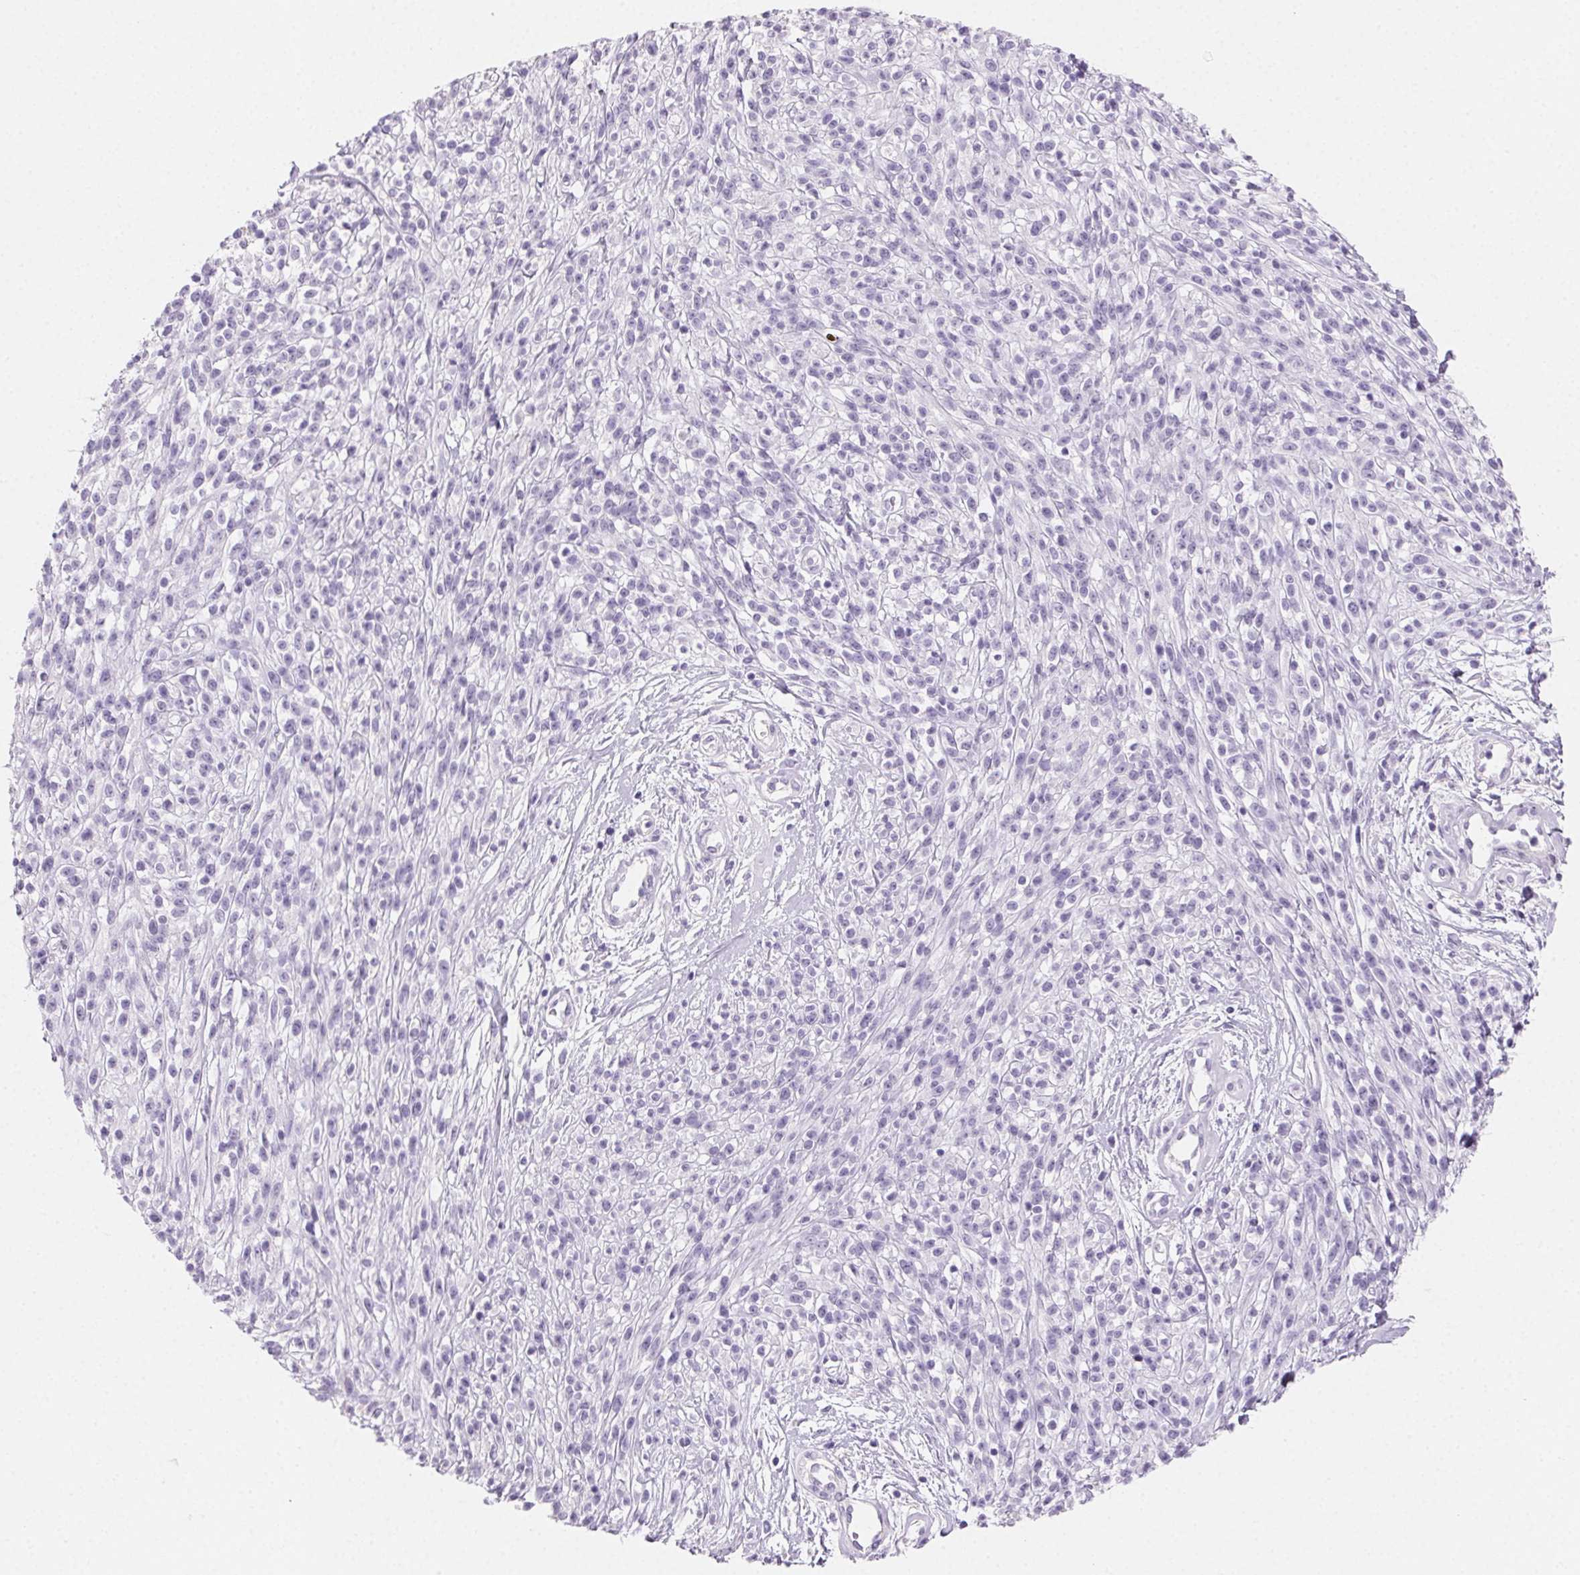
{"staining": {"intensity": "negative", "quantity": "none", "location": "none"}, "tissue": "melanoma", "cell_type": "Tumor cells", "image_type": "cancer", "snomed": [{"axis": "morphology", "description": "Malignant melanoma, NOS"}, {"axis": "topography", "description": "Skin"}, {"axis": "topography", "description": "Skin of trunk"}], "caption": "Human melanoma stained for a protein using IHC exhibits no positivity in tumor cells.", "gene": "PRSS3", "patient": {"sex": "male", "age": 74}}